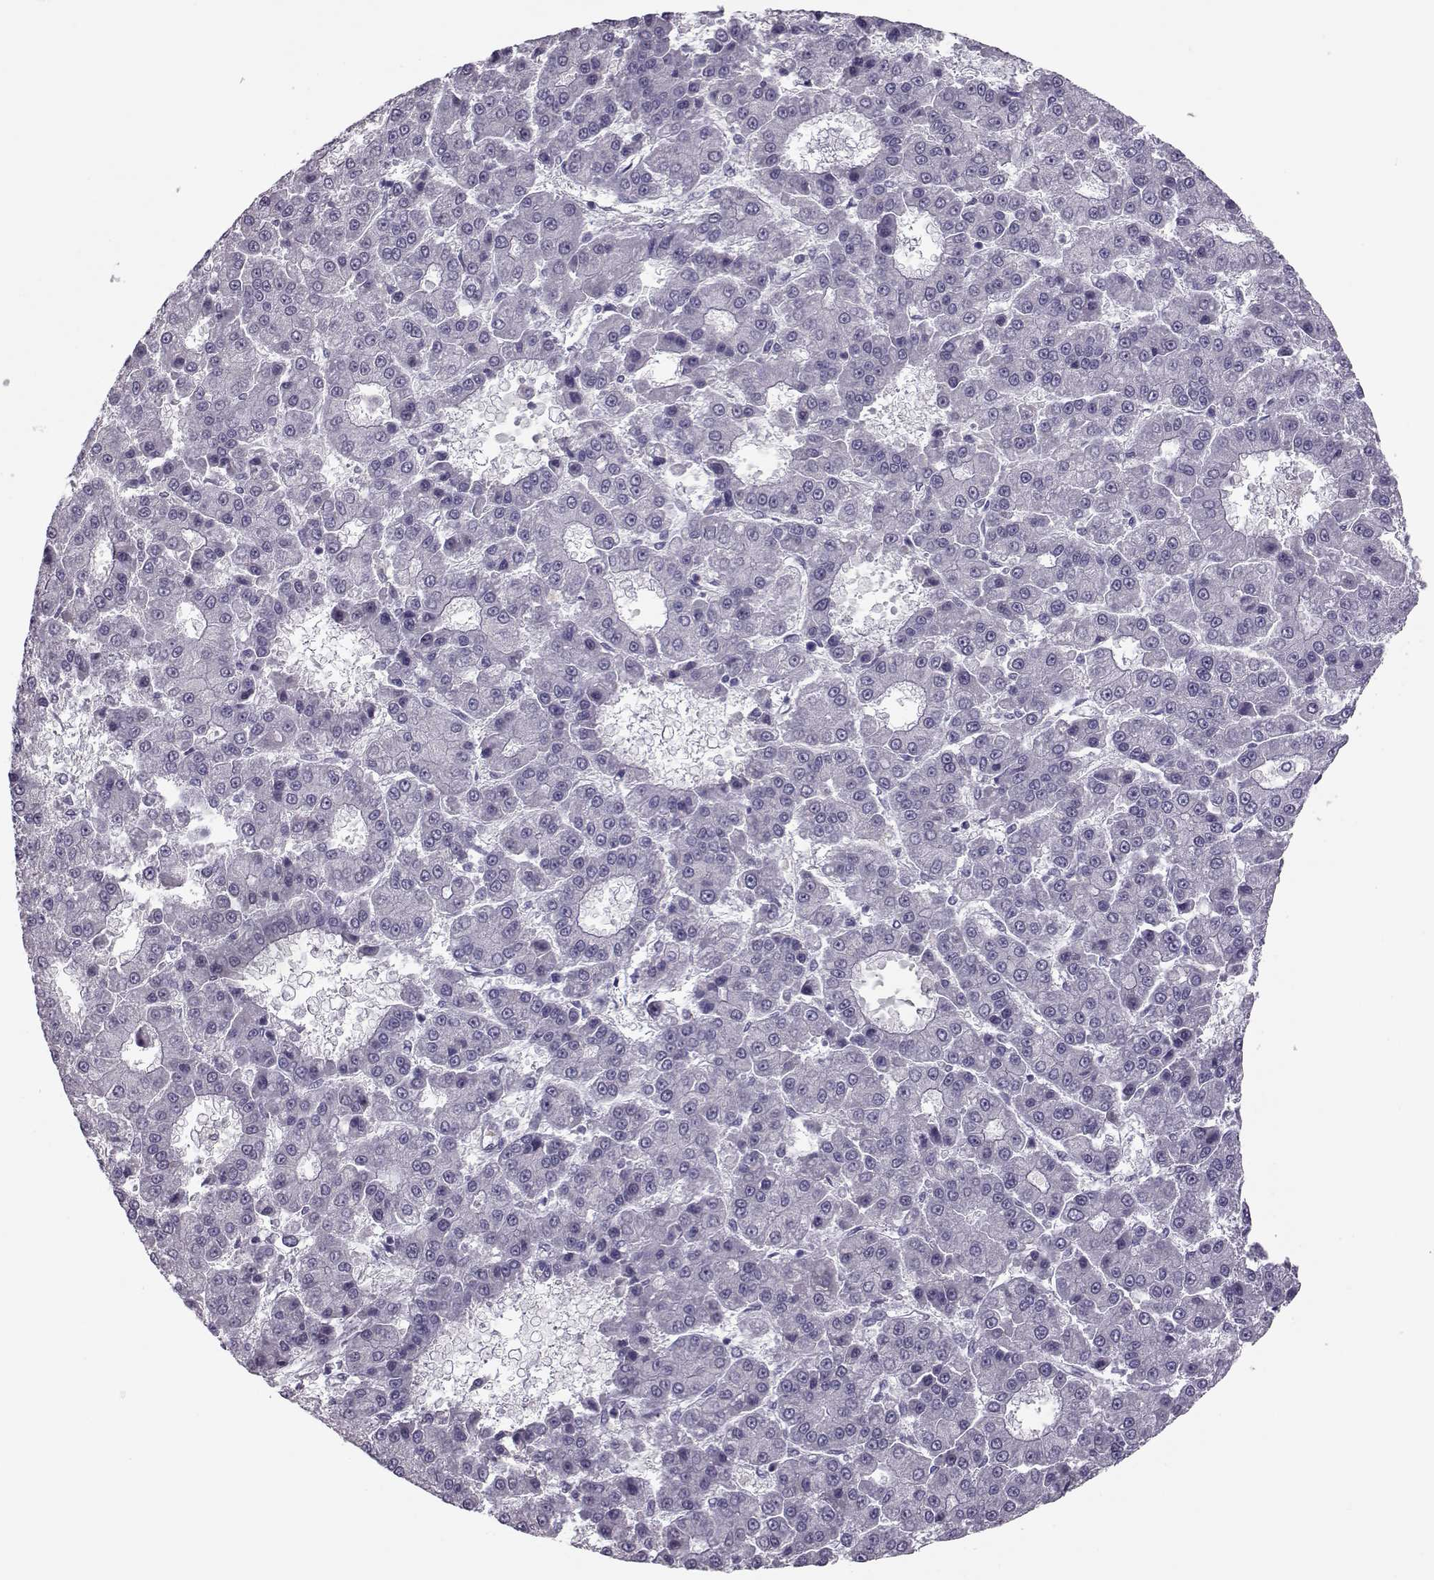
{"staining": {"intensity": "negative", "quantity": "none", "location": "none"}, "tissue": "liver cancer", "cell_type": "Tumor cells", "image_type": "cancer", "snomed": [{"axis": "morphology", "description": "Carcinoma, Hepatocellular, NOS"}, {"axis": "topography", "description": "Liver"}], "caption": "A micrograph of liver cancer stained for a protein reveals no brown staining in tumor cells.", "gene": "ASRGL1", "patient": {"sex": "male", "age": 70}}